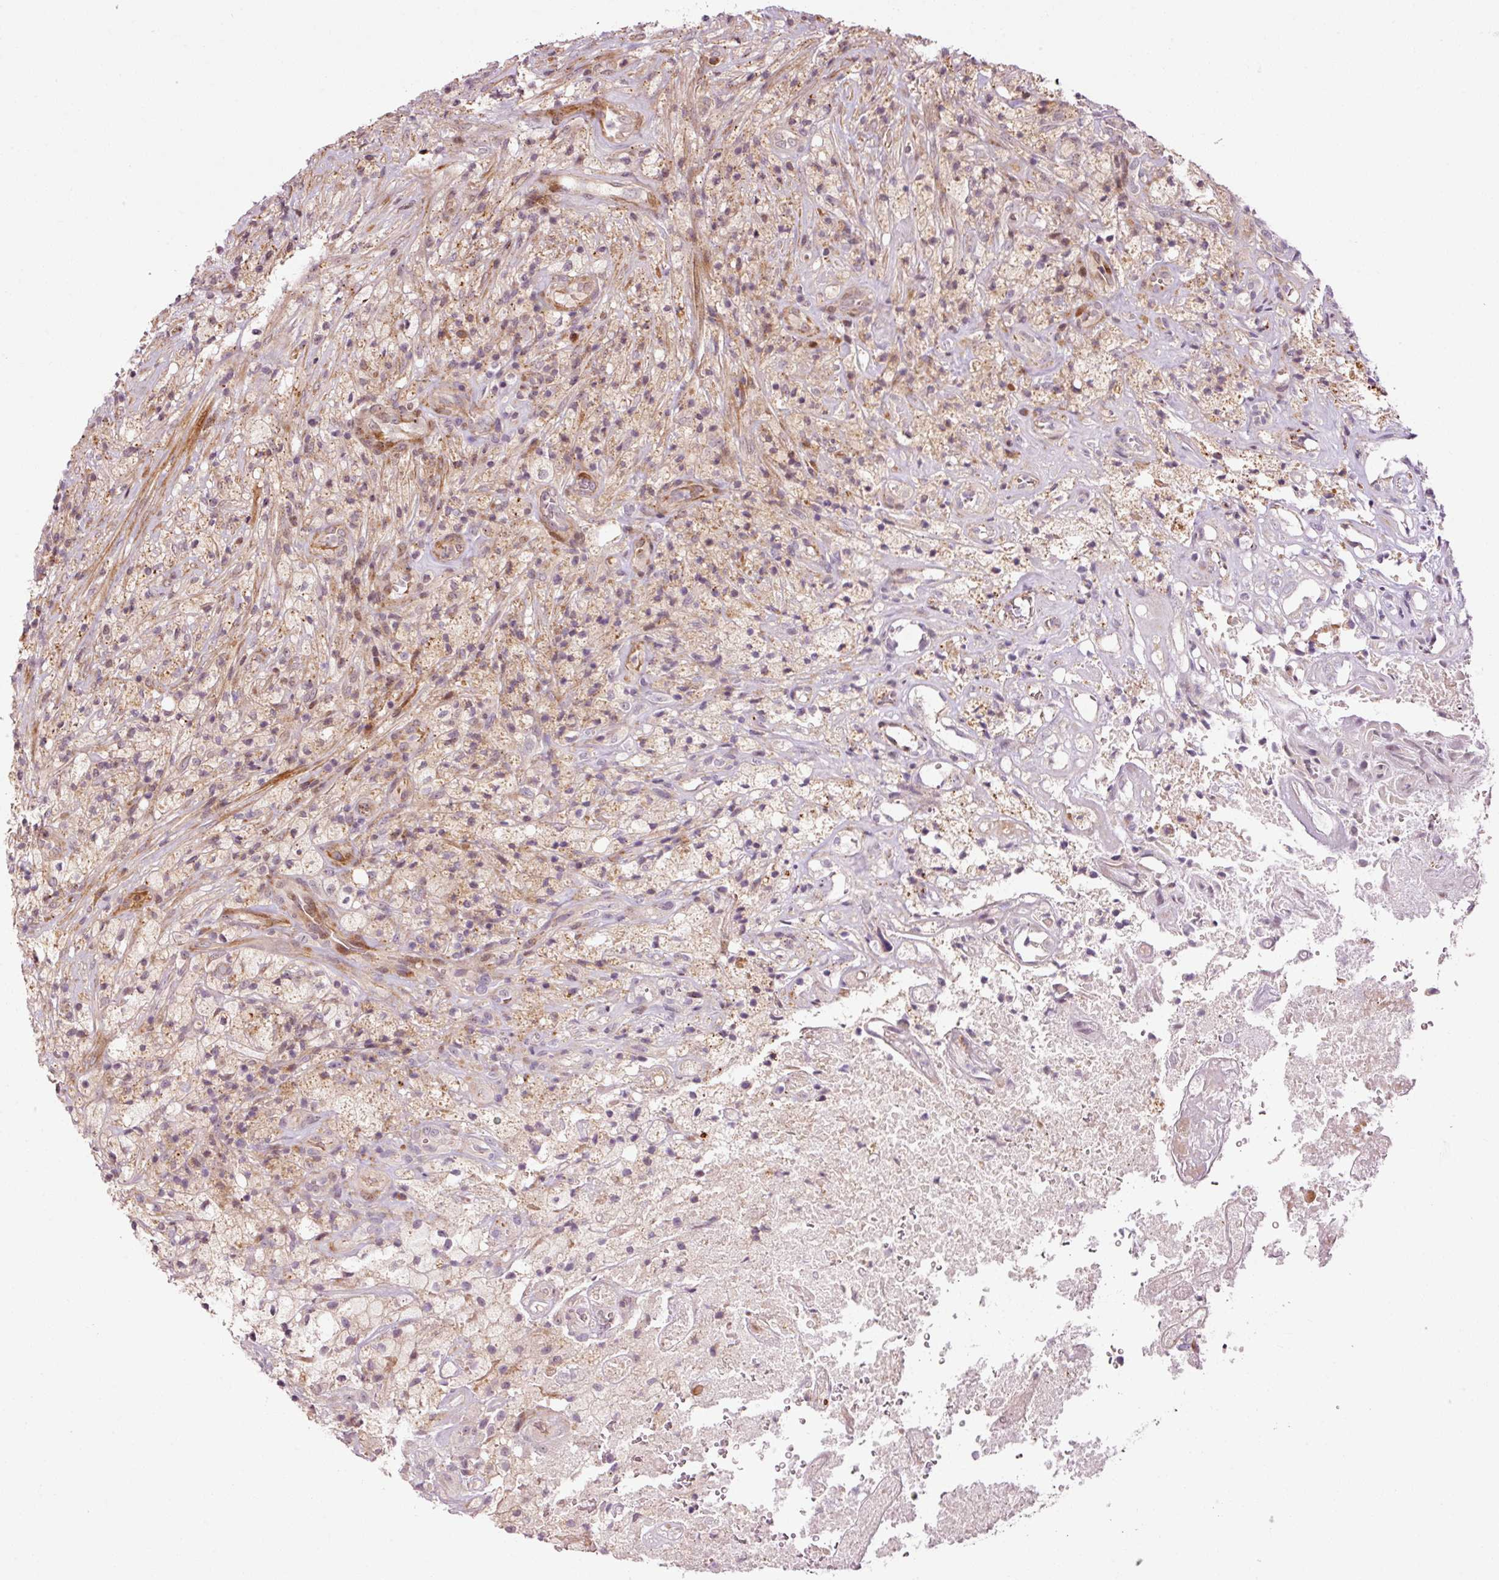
{"staining": {"intensity": "weak", "quantity": "<25%", "location": "cytoplasmic/membranous"}, "tissue": "glioma", "cell_type": "Tumor cells", "image_type": "cancer", "snomed": [{"axis": "morphology", "description": "Glioma, malignant, High grade"}, {"axis": "topography", "description": "Brain"}], "caption": "DAB immunohistochemical staining of human malignant high-grade glioma reveals no significant staining in tumor cells. (IHC, brightfield microscopy, high magnification).", "gene": "ANKRD20A1", "patient": {"sex": "male", "age": 69}}